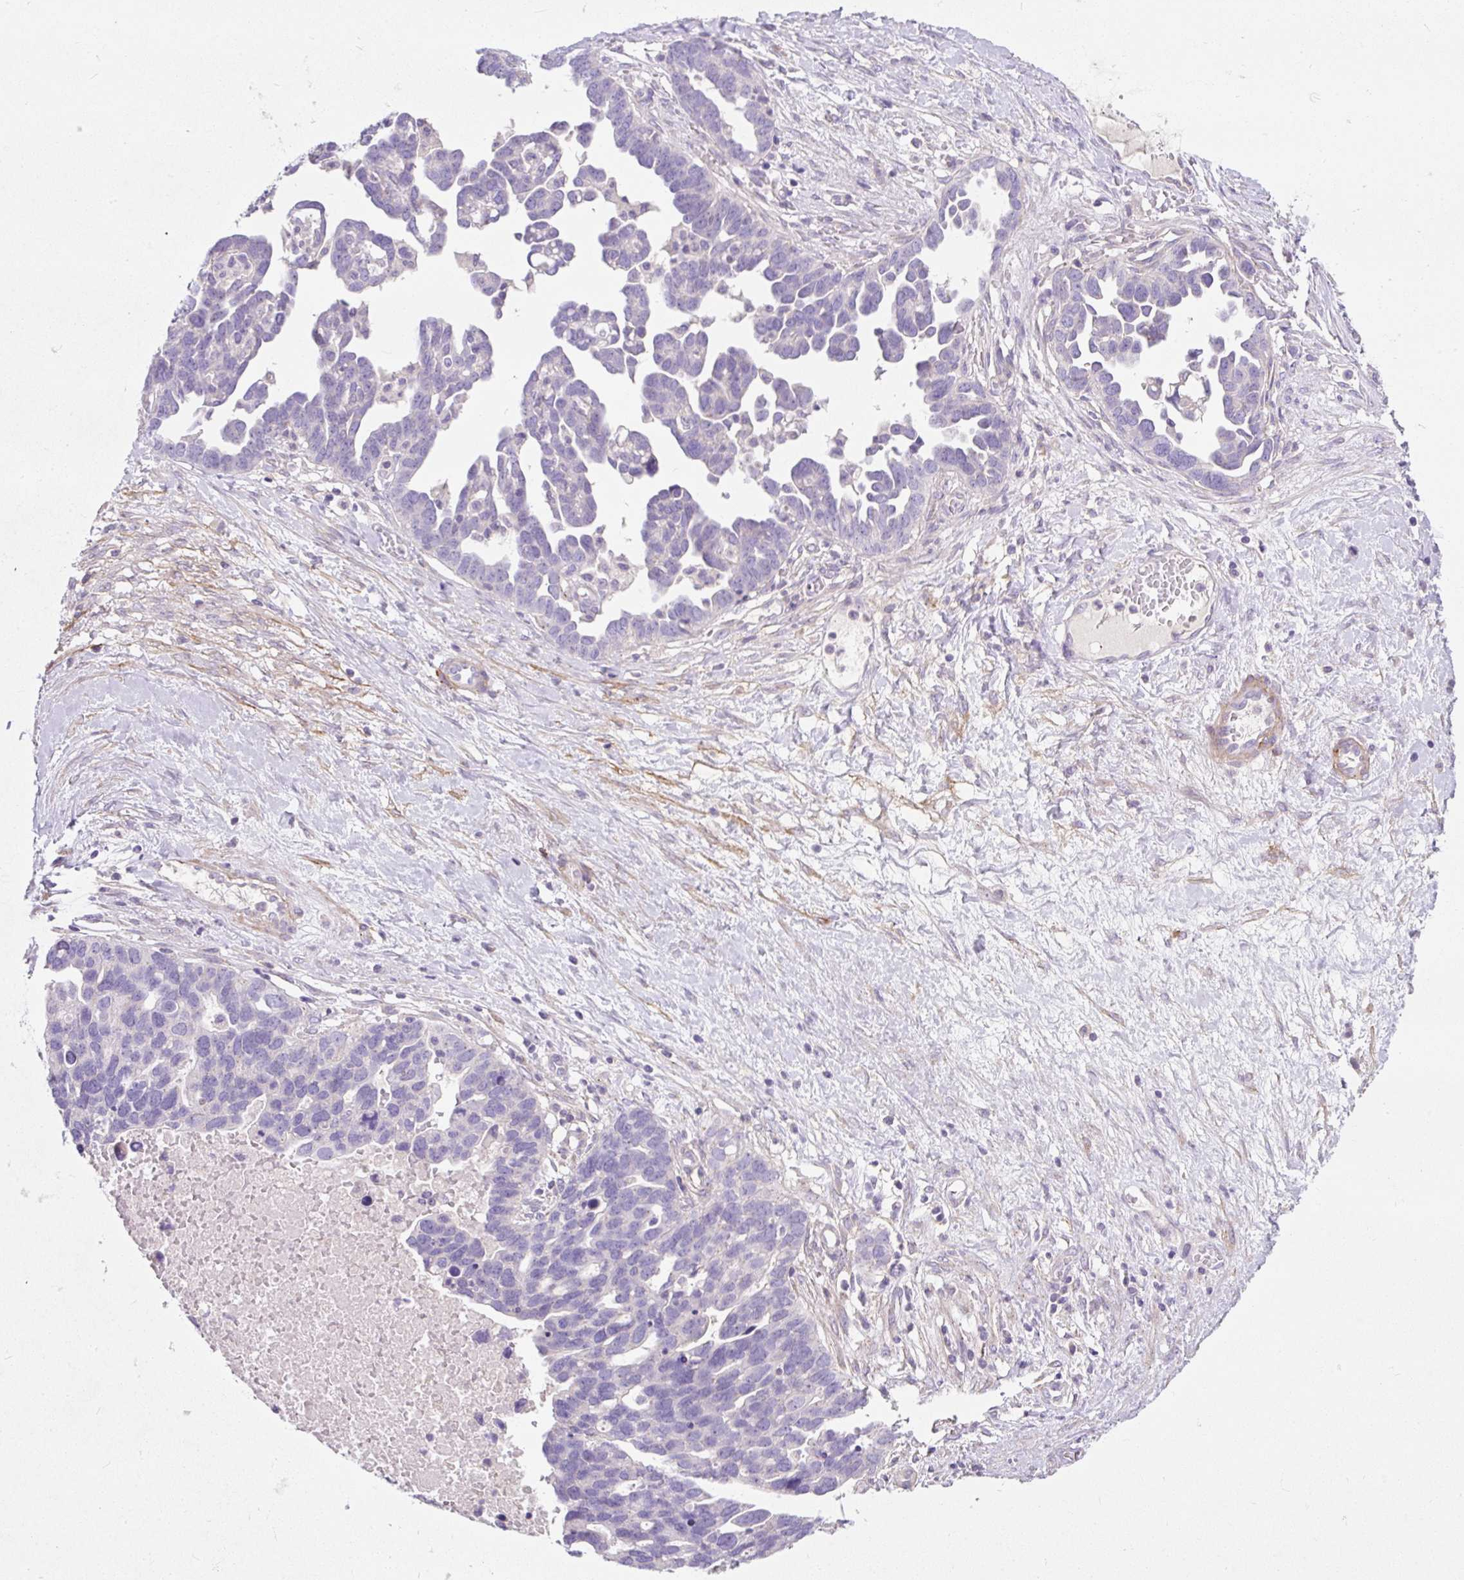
{"staining": {"intensity": "negative", "quantity": "none", "location": "none"}, "tissue": "ovarian cancer", "cell_type": "Tumor cells", "image_type": "cancer", "snomed": [{"axis": "morphology", "description": "Cystadenocarcinoma, serous, NOS"}, {"axis": "topography", "description": "Ovary"}], "caption": "Immunohistochemical staining of human ovarian cancer reveals no significant staining in tumor cells.", "gene": "SUSD5", "patient": {"sex": "female", "age": 54}}